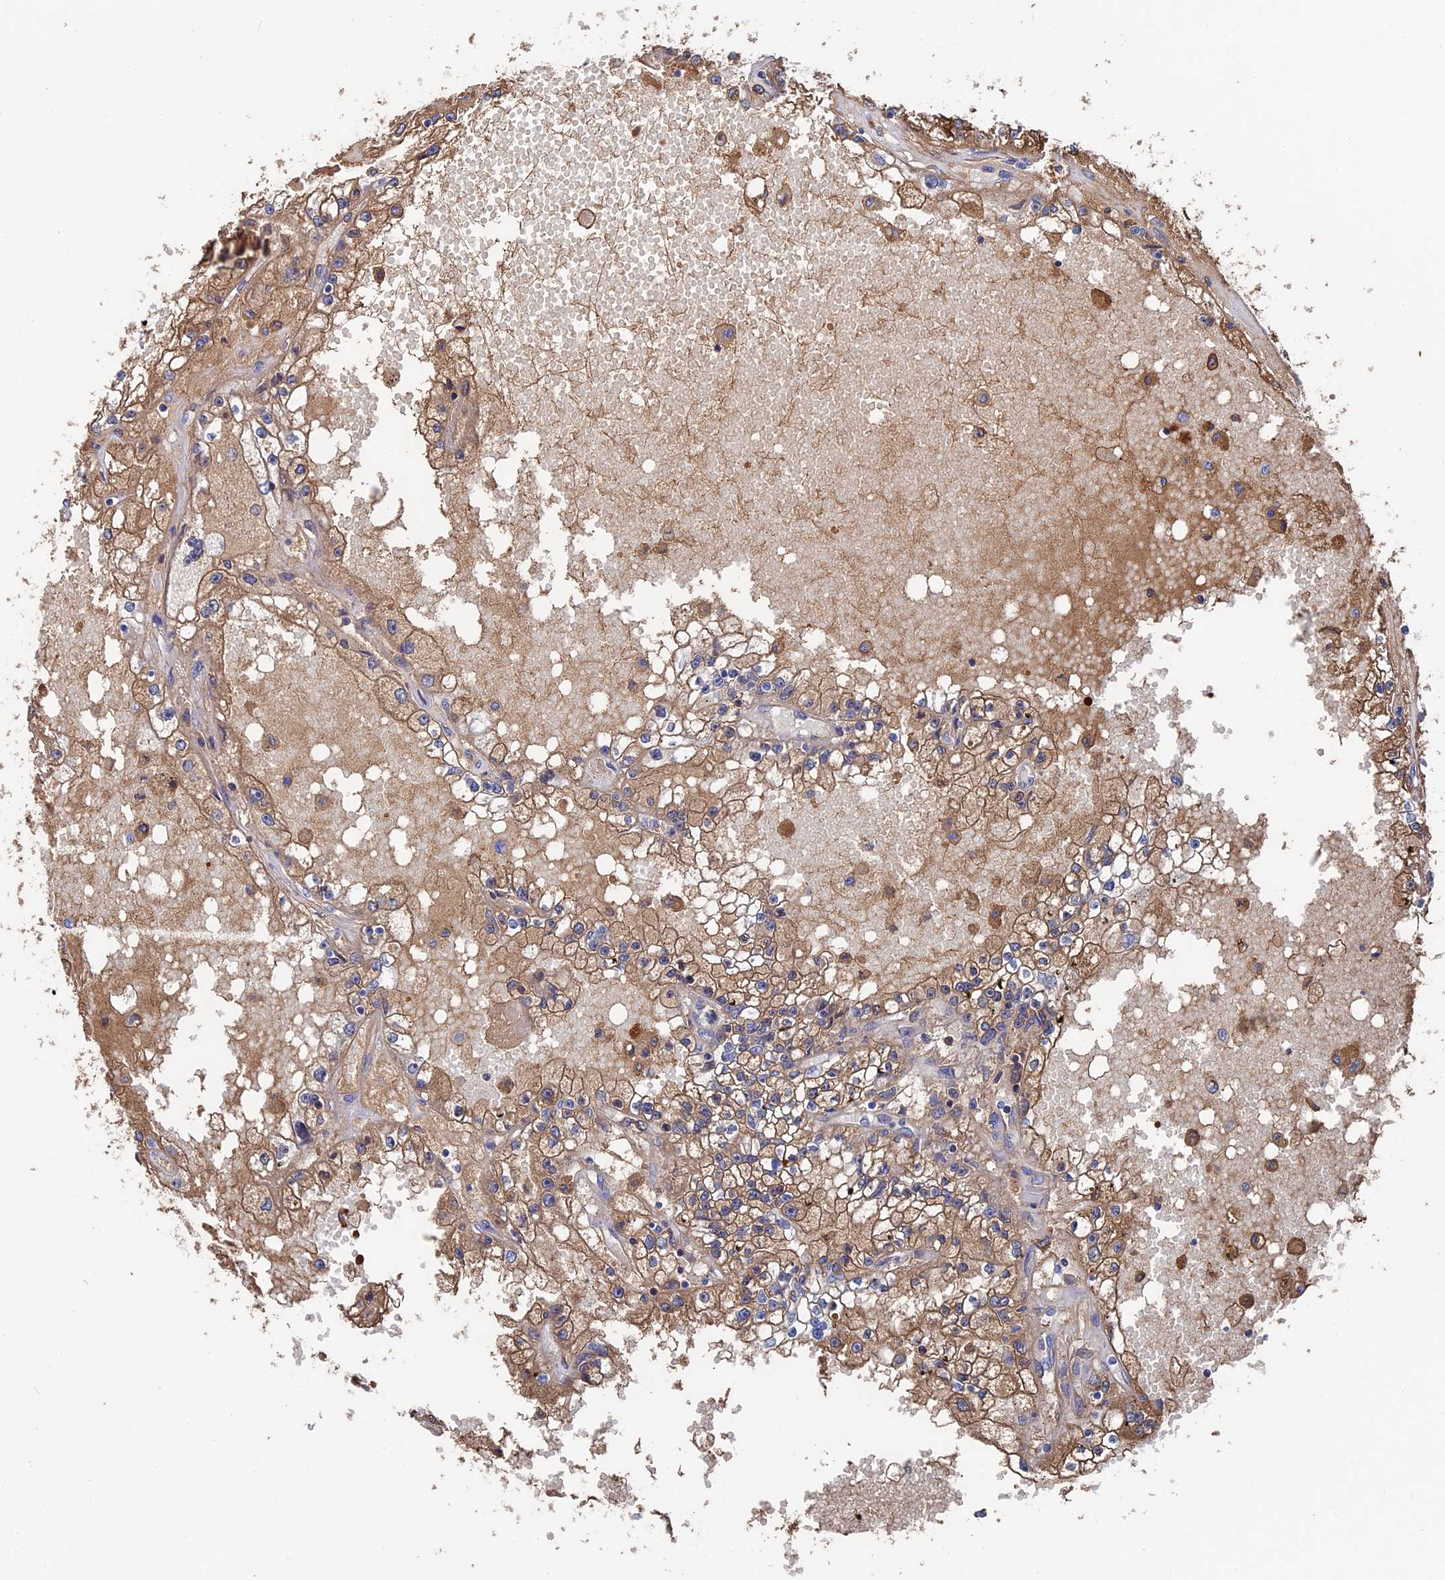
{"staining": {"intensity": "moderate", "quantity": ">75%", "location": "cytoplasmic/membranous"}, "tissue": "renal cancer", "cell_type": "Tumor cells", "image_type": "cancer", "snomed": [{"axis": "morphology", "description": "Adenocarcinoma, NOS"}, {"axis": "topography", "description": "Kidney"}], "caption": "Tumor cells display moderate cytoplasmic/membranous expression in approximately >75% of cells in adenocarcinoma (renal).", "gene": "RPUSD1", "patient": {"sex": "male", "age": 56}}